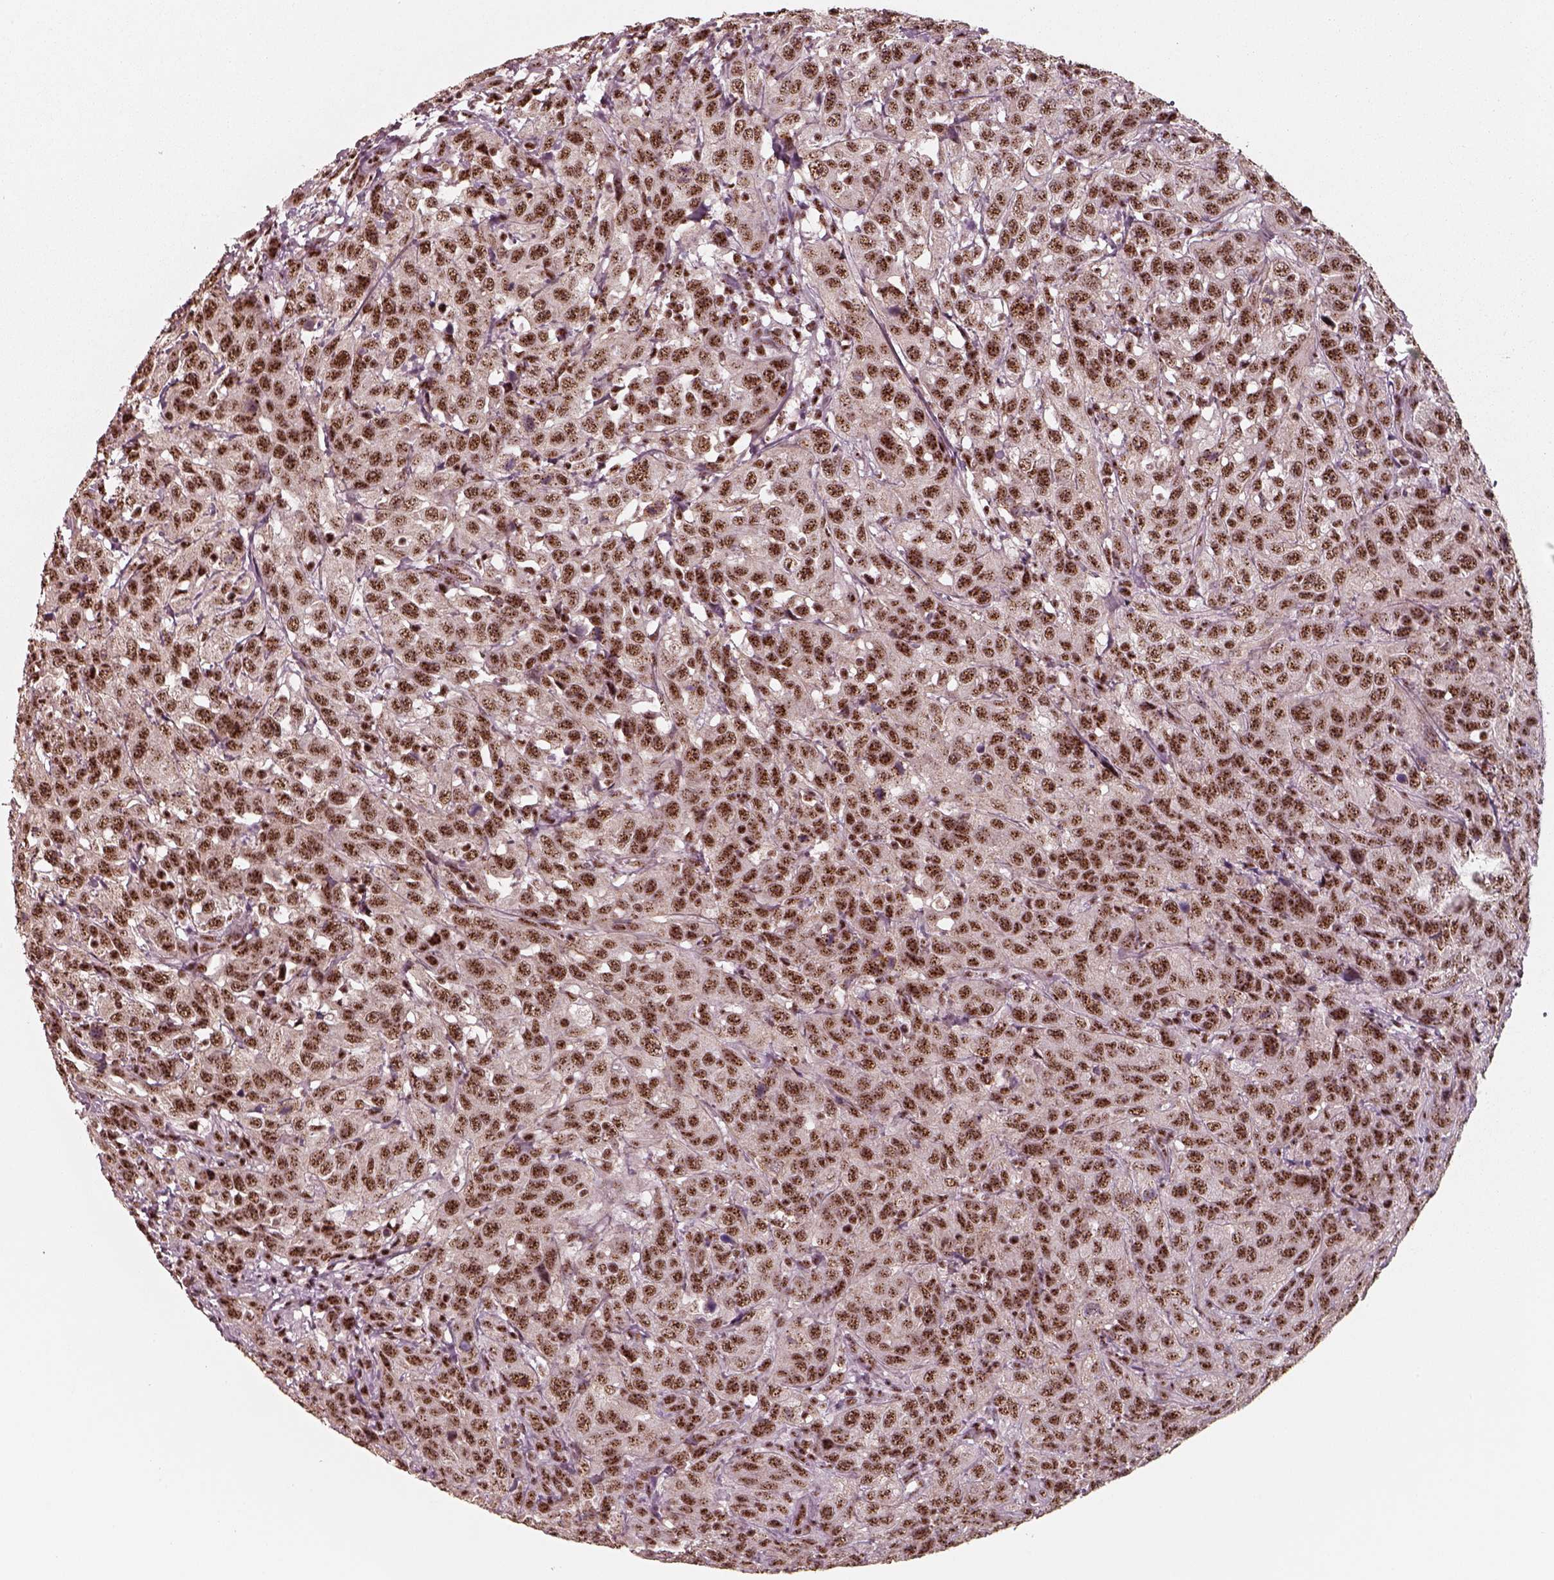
{"staining": {"intensity": "strong", "quantity": ">75%", "location": "nuclear"}, "tissue": "urothelial cancer", "cell_type": "Tumor cells", "image_type": "cancer", "snomed": [{"axis": "morphology", "description": "Urothelial carcinoma, NOS"}, {"axis": "morphology", "description": "Urothelial carcinoma, High grade"}, {"axis": "topography", "description": "Urinary bladder"}], "caption": "Strong nuclear positivity is identified in approximately >75% of tumor cells in urothelial cancer.", "gene": "ATXN7L3", "patient": {"sex": "female", "age": 73}}